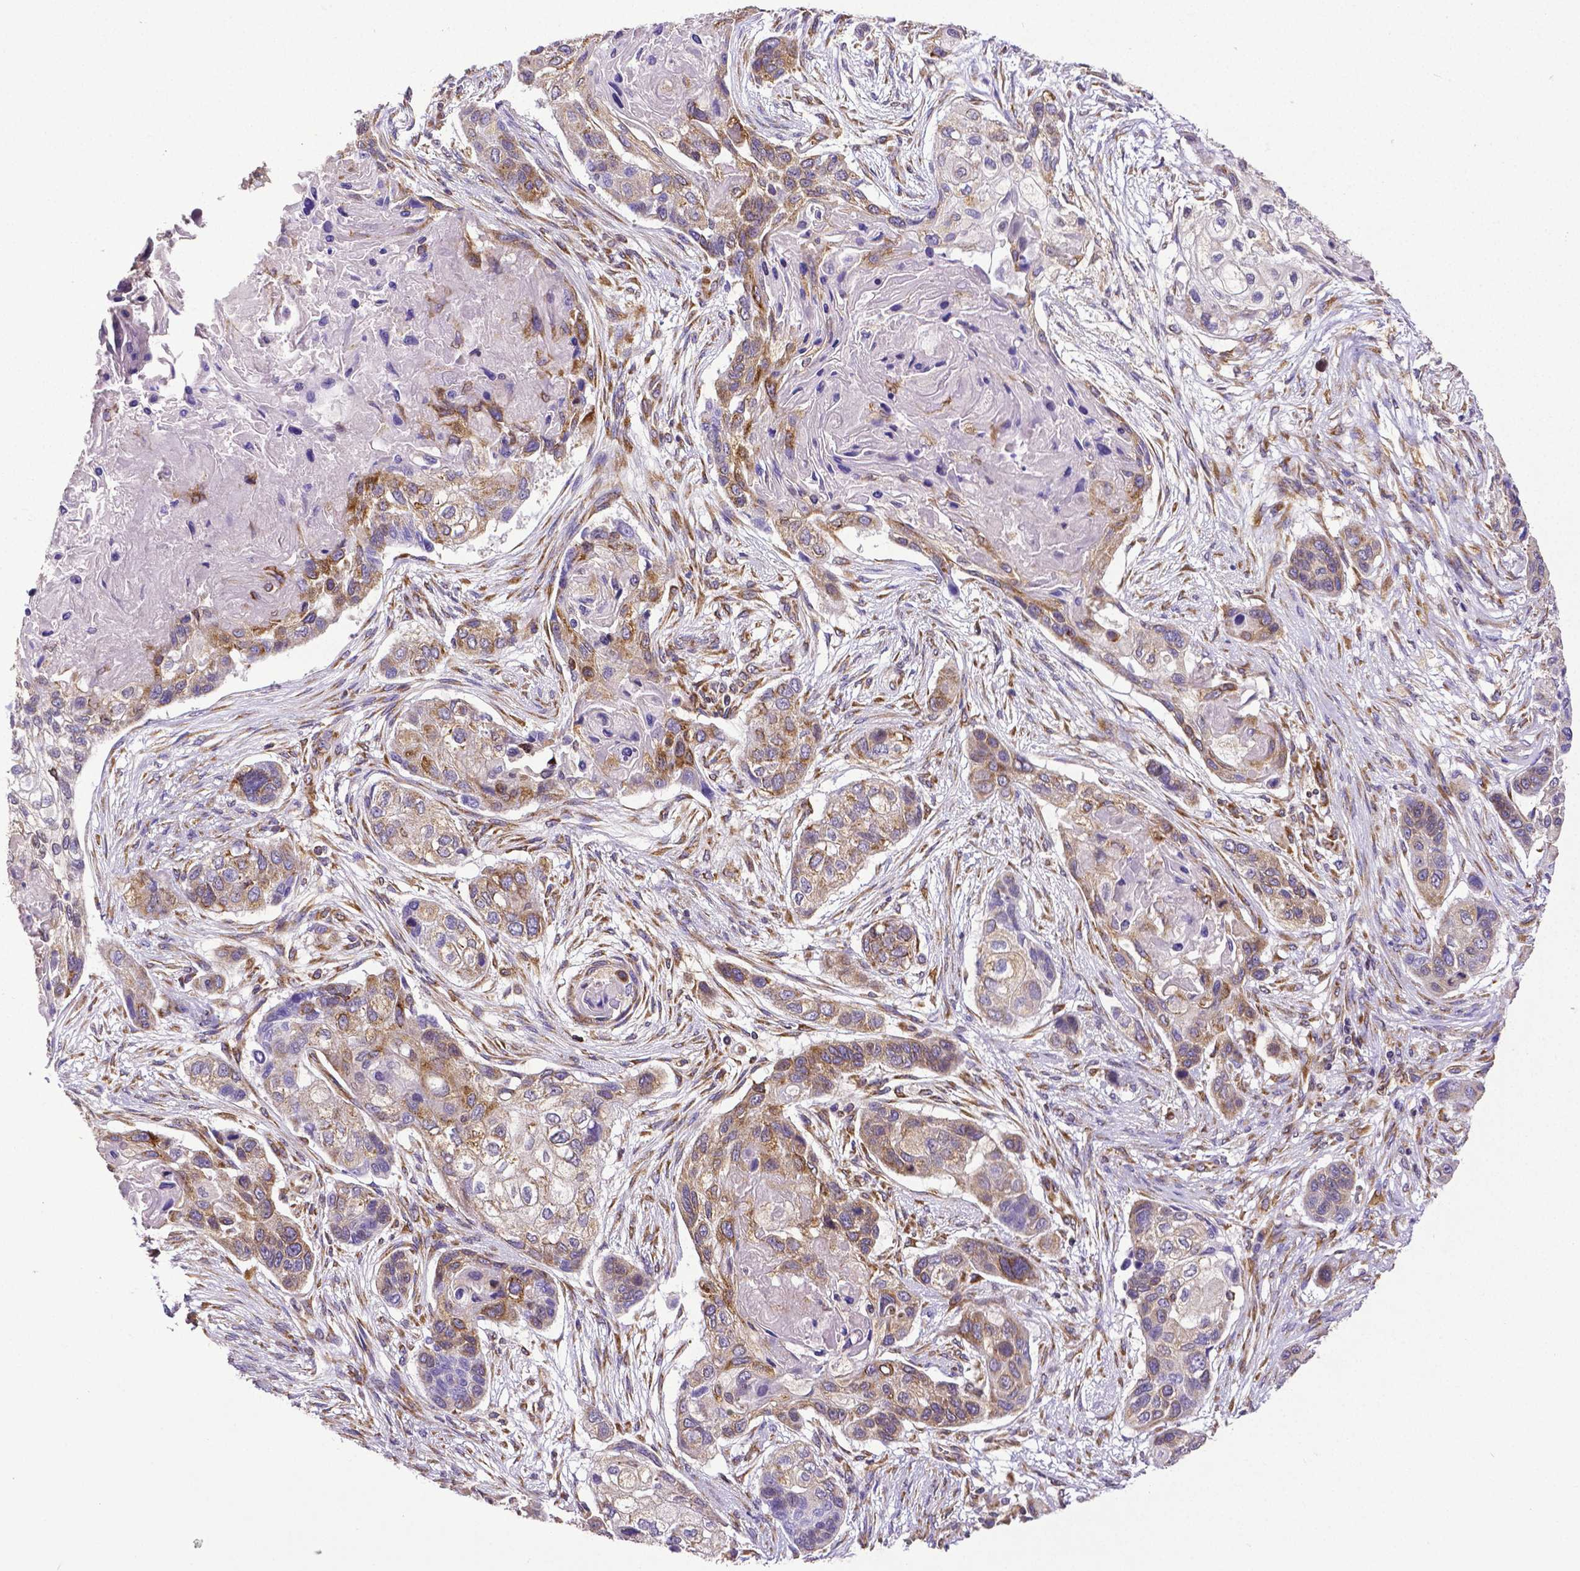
{"staining": {"intensity": "moderate", "quantity": "<25%", "location": "cytoplasmic/membranous"}, "tissue": "lung cancer", "cell_type": "Tumor cells", "image_type": "cancer", "snomed": [{"axis": "morphology", "description": "Squamous cell carcinoma, NOS"}, {"axis": "topography", "description": "Lung"}], "caption": "A low amount of moderate cytoplasmic/membranous positivity is appreciated in approximately <25% of tumor cells in lung squamous cell carcinoma tissue.", "gene": "MTDH", "patient": {"sex": "male", "age": 69}}